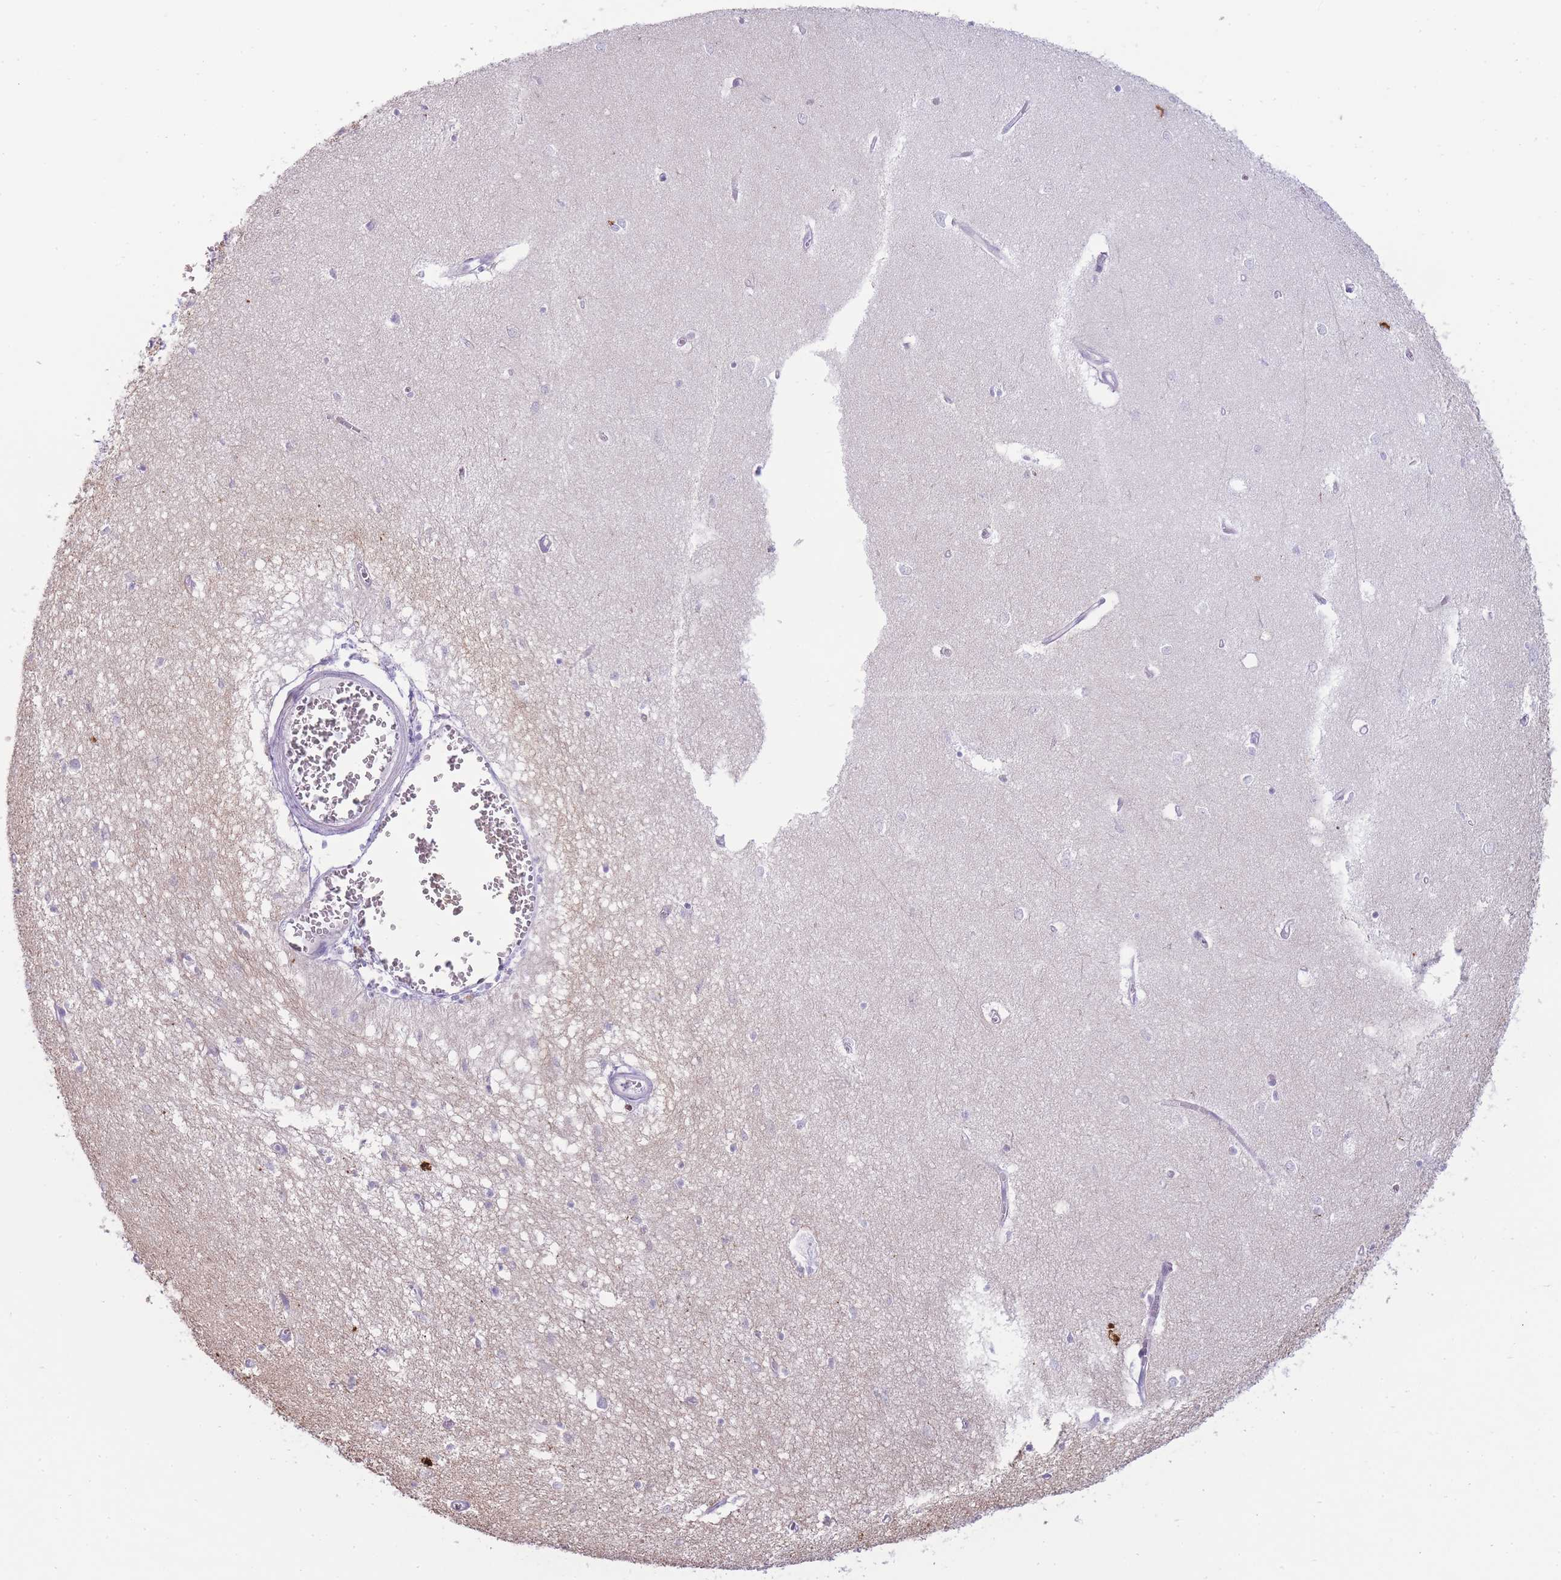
{"staining": {"intensity": "negative", "quantity": "none", "location": "none"}, "tissue": "hippocampus", "cell_type": "Glial cells", "image_type": "normal", "snomed": [{"axis": "morphology", "description": "Normal tissue, NOS"}, {"axis": "topography", "description": "Hippocampus"}], "caption": "Immunohistochemistry (IHC) micrograph of benign human hippocampus stained for a protein (brown), which exhibits no expression in glial cells. The staining is performed using DAB brown chromogen with nuclei counter-stained in using hematoxylin.", "gene": "UTP14A", "patient": {"sex": "female", "age": 64}}